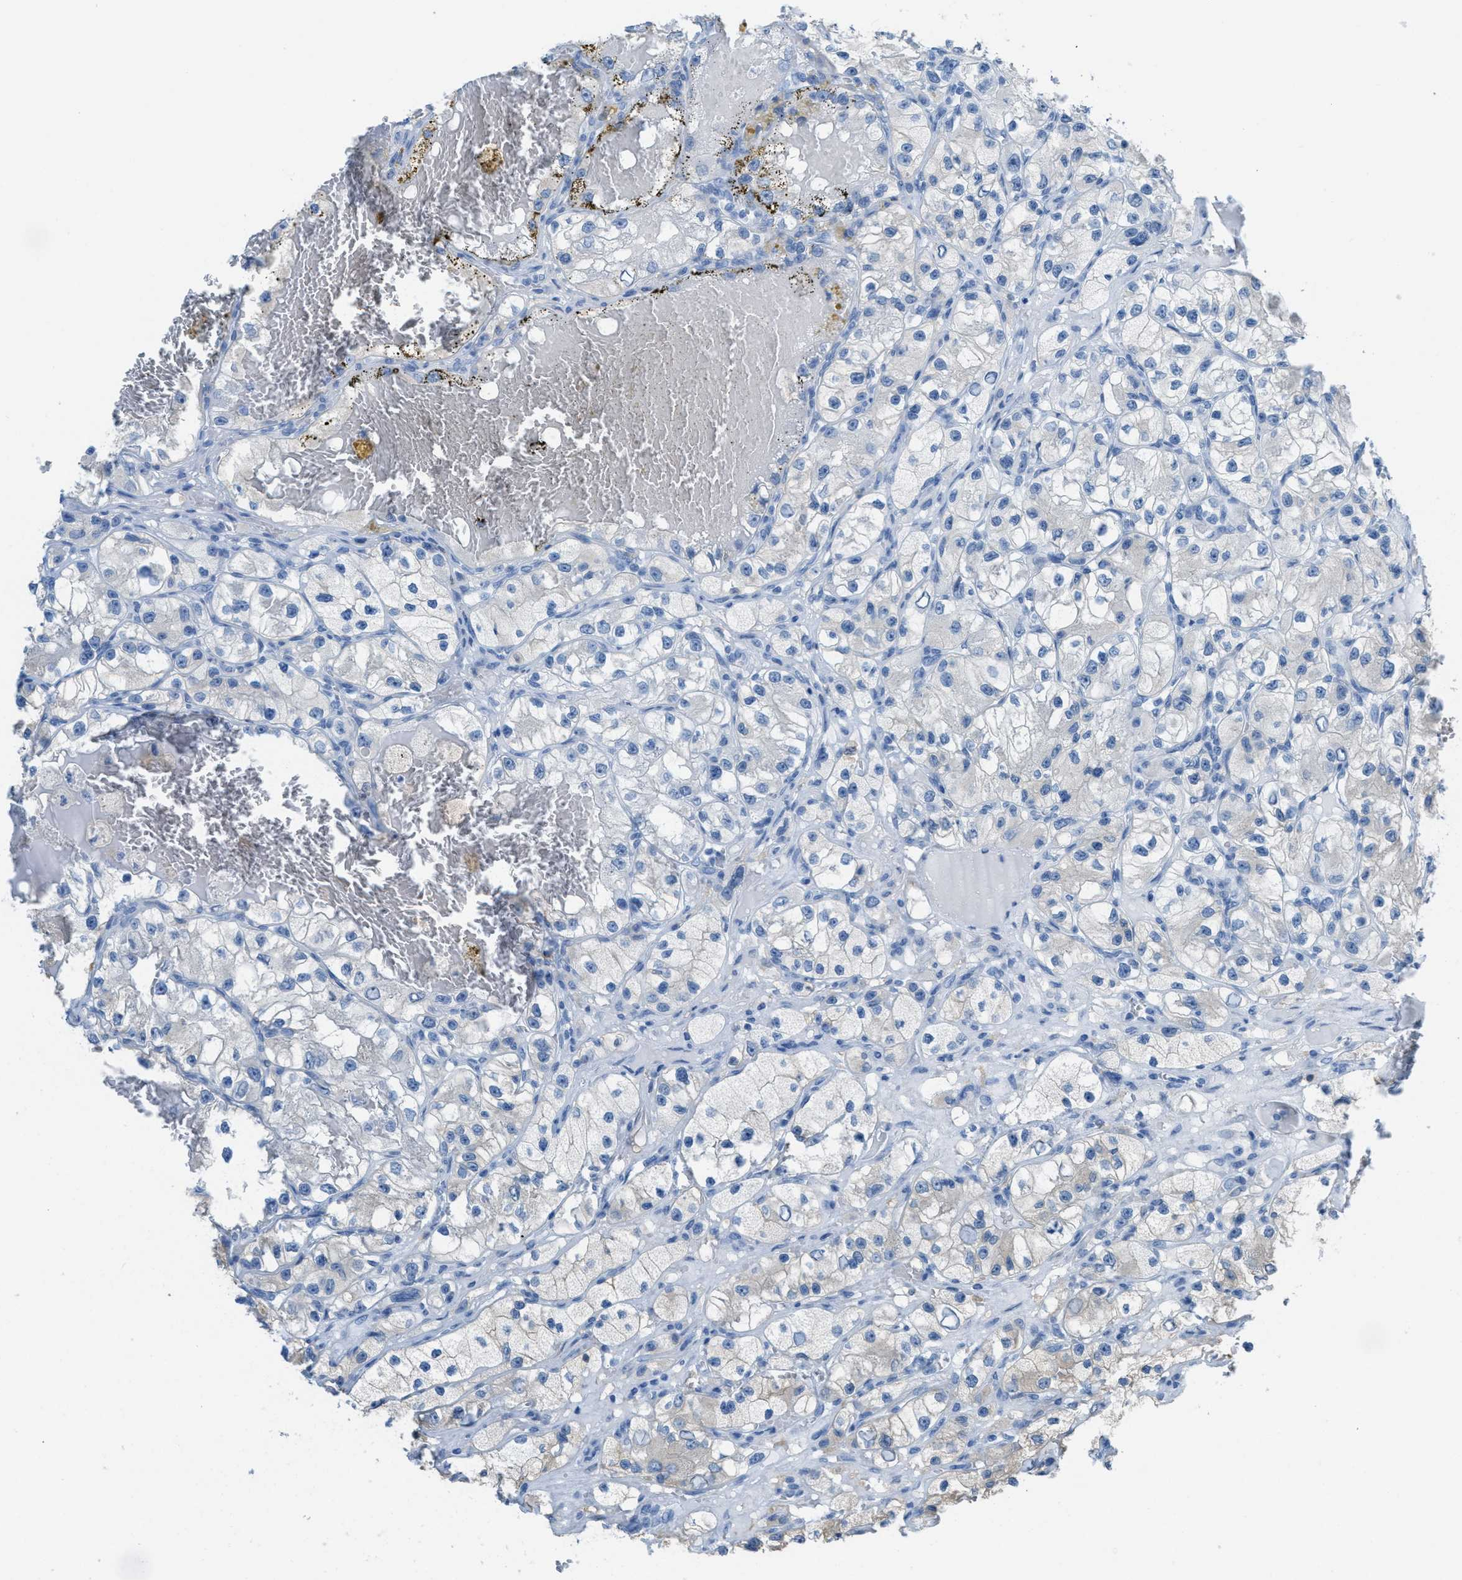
{"staining": {"intensity": "weak", "quantity": "<25%", "location": "cytoplasmic/membranous"}, "tissue": "renal cancer", "cell_type": "Tumor cells", "image_type": "cancer", "snomed": [{"axis": "morphology", "description": "Adenocarcinoma, NOS"}, {"axis": "topography", "description": "Kidney"}], "caption": "Tumor cells show no significant protein staining in adenocarcinoma (renal).", "gene": "ASGR1", "patient": {"sex": "female", "age": 57}}